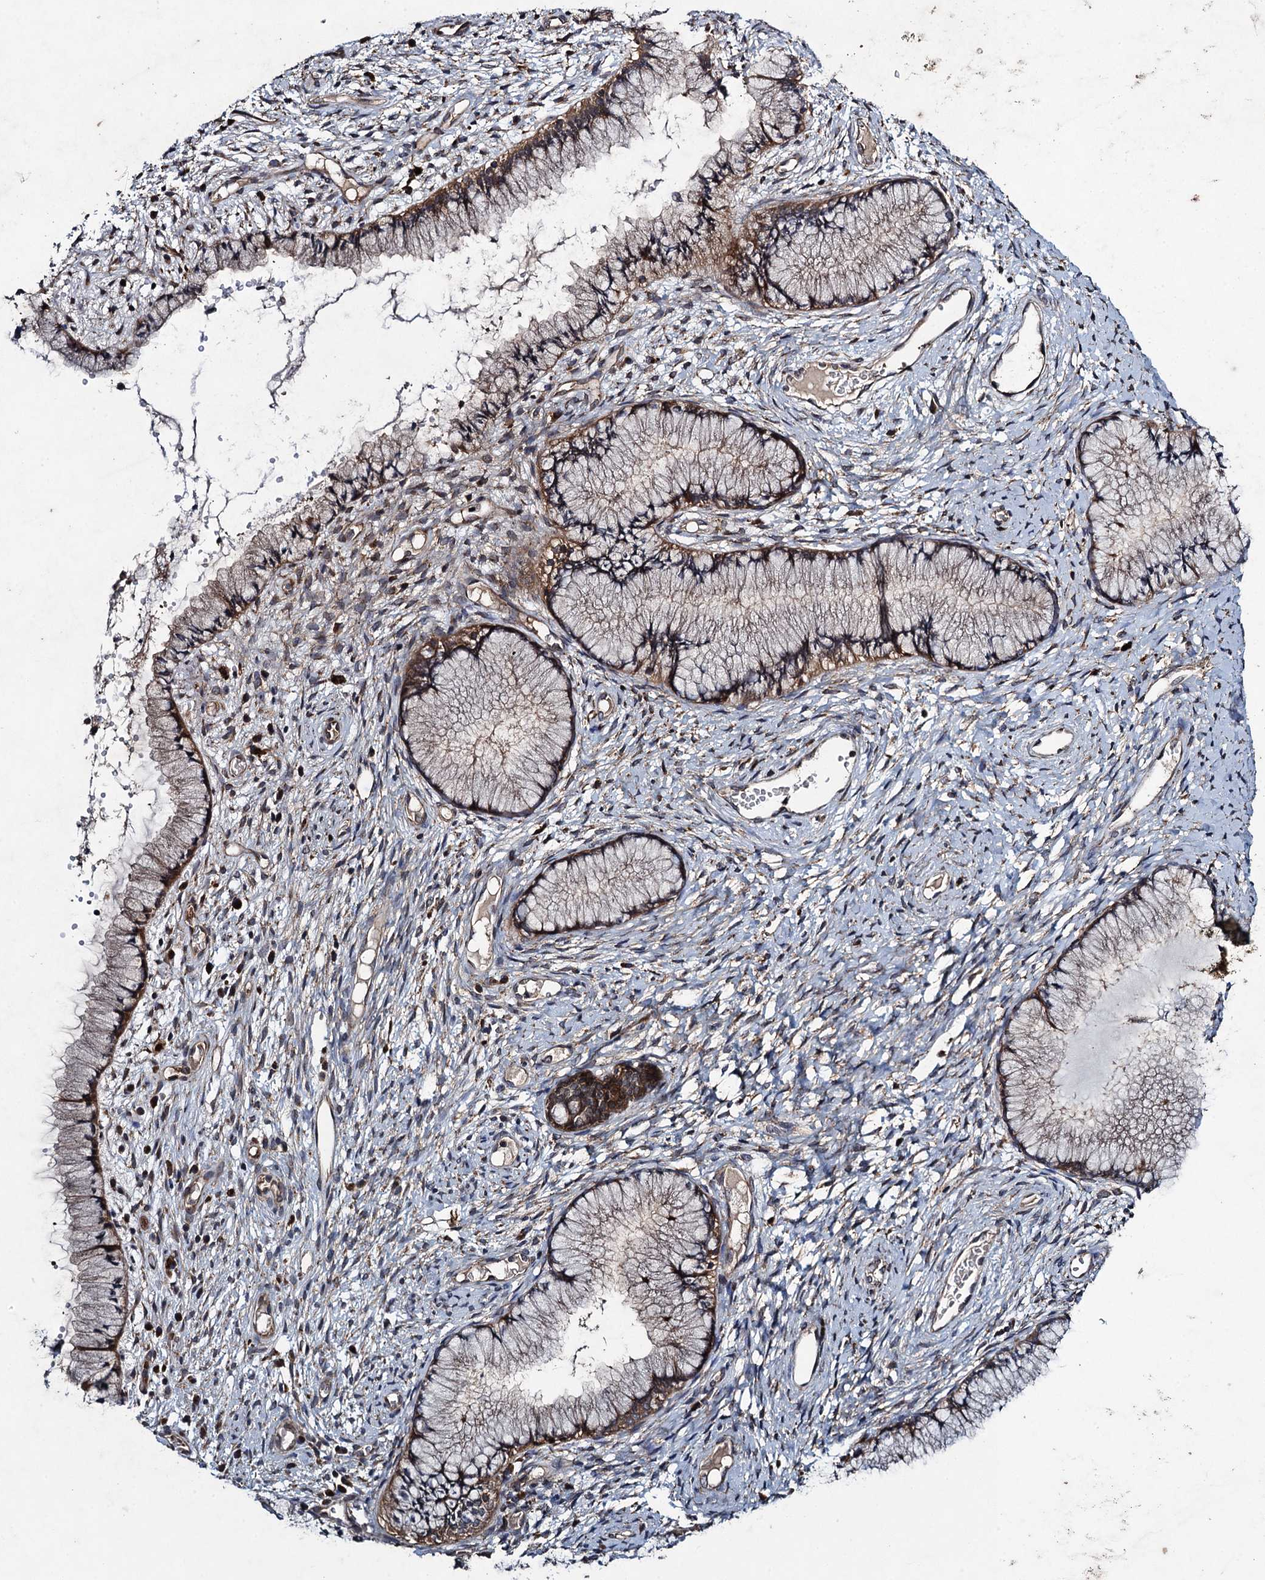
{"staining": {"intensity": "moderate", "quantity": ">75%", "location": "cytoplasmic/membranous"}, "tissue": "cervix", "cell_type": "Glandular cells", "image_type": "normal", "snomed": [{"axis": "morphology", "description": "Normal tissue, NOS"}, {"axis": "topography", "description": "Cervix"}], "caption": "Brown immunohistochemical staining in benign cervix reveals moderate cytoplasmic/membranous positivity in about >75% of glandular cells. Using DAB (3,3'-diaminobenzidine) (brown) and hematoxylin (blue) stains, captured at high magnification using brightfield microscopy.", "gene": "CNTN5", "patient": {"sex": "female", "age": 42}}